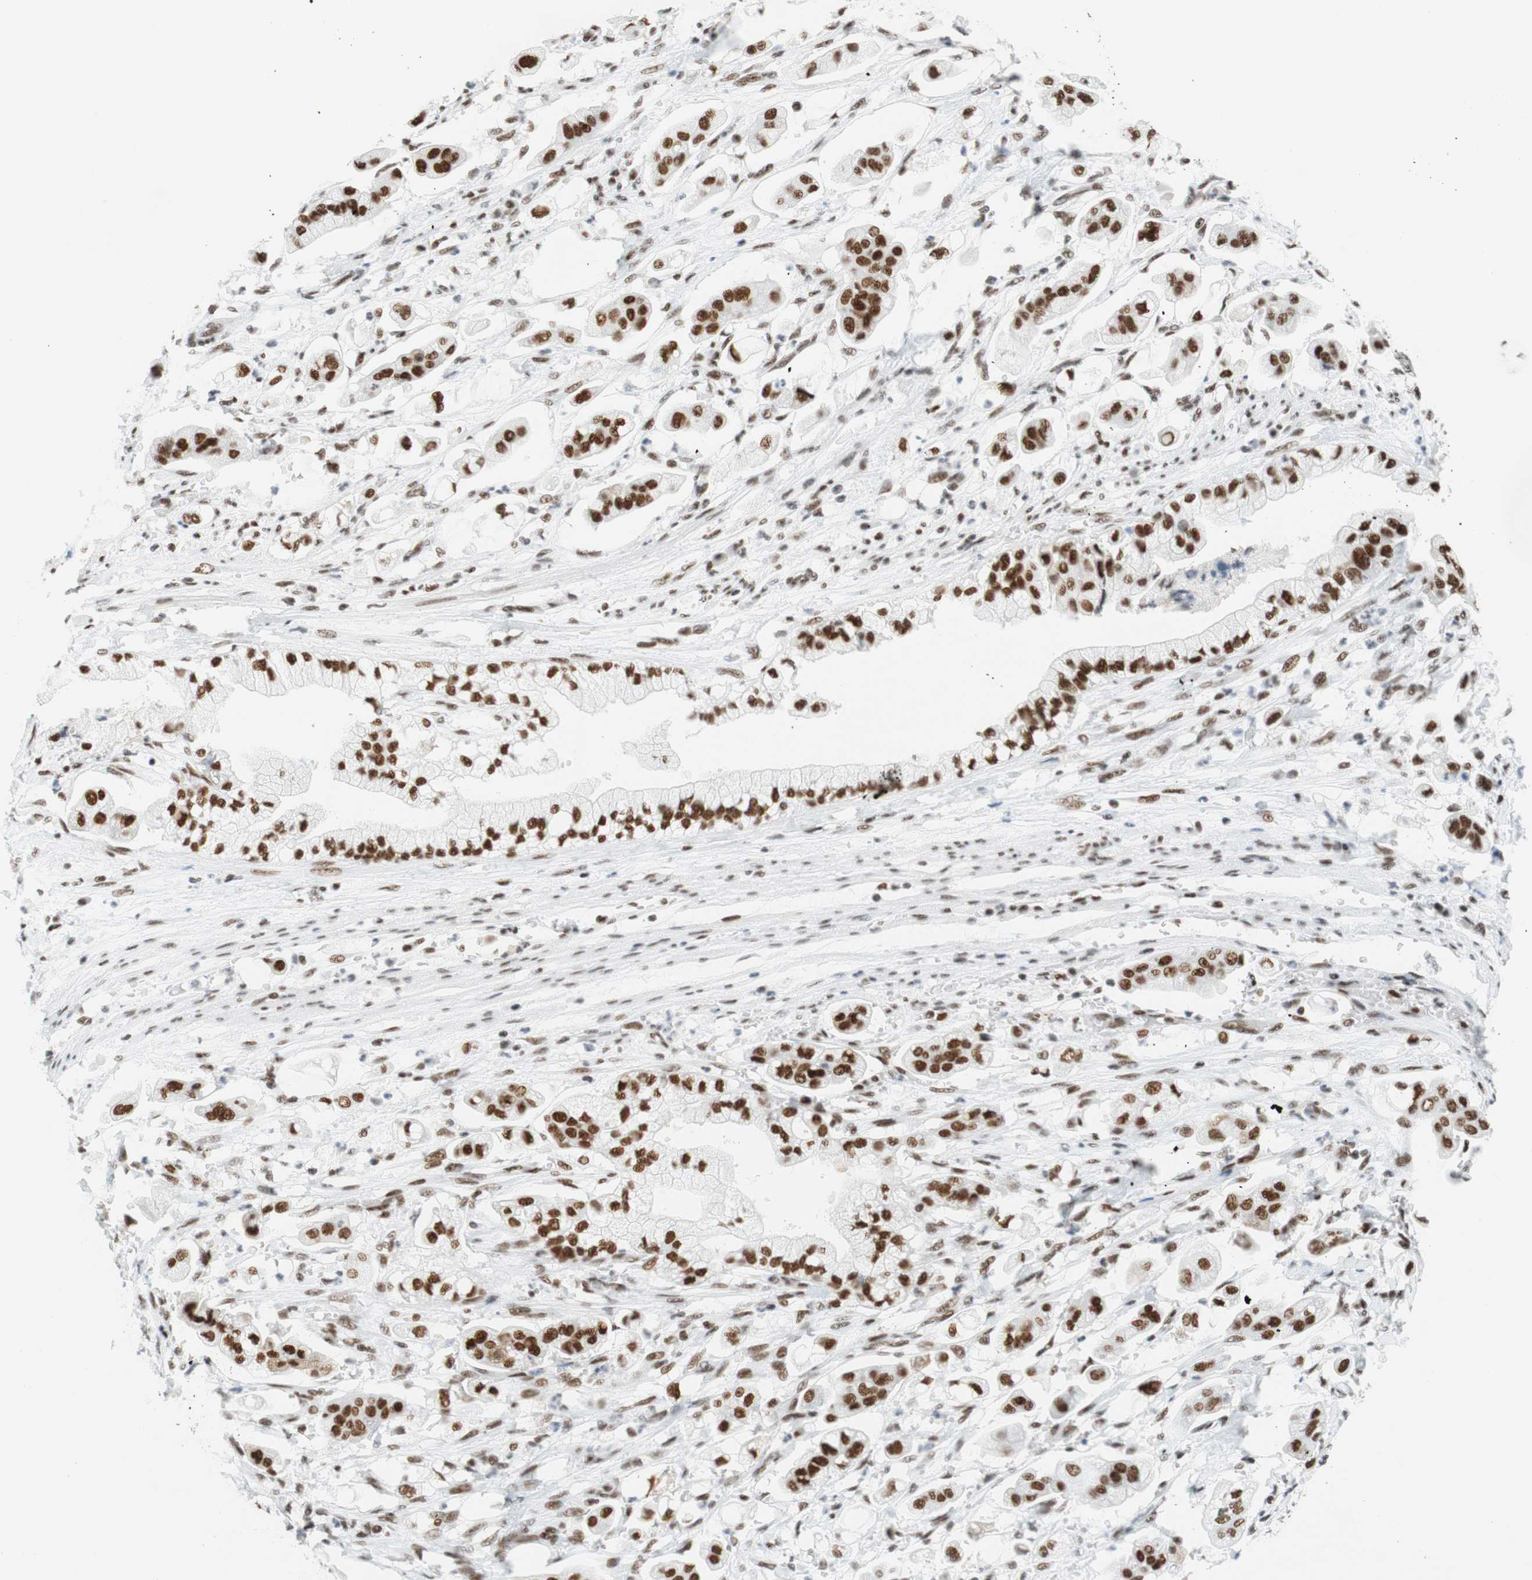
{"staining": {"intensity": "moderate", "quantity": ">75%", "location": "cytoplasmic/membranous,nuclear"}, "tissue": "stomach cancer", "cell_type": "Tumor cells", "image_type": "cancer", "snomed": [{"axis": "morphology", "description": "Adenocarcinoma, NOS"}, {"axis": "topography", "description": "Stomach"}], "caption": "IHC of stomach adenocarcinoma shows medium levels of moderate cytoplasmic/membranous and nuclear positivity in approximately >75% of tumor cells. (DAB IHC, brown staining for protein, blue staining for nuclei).", "gene": "RNF20", "patient": {"sex": "male", "age": 62}}